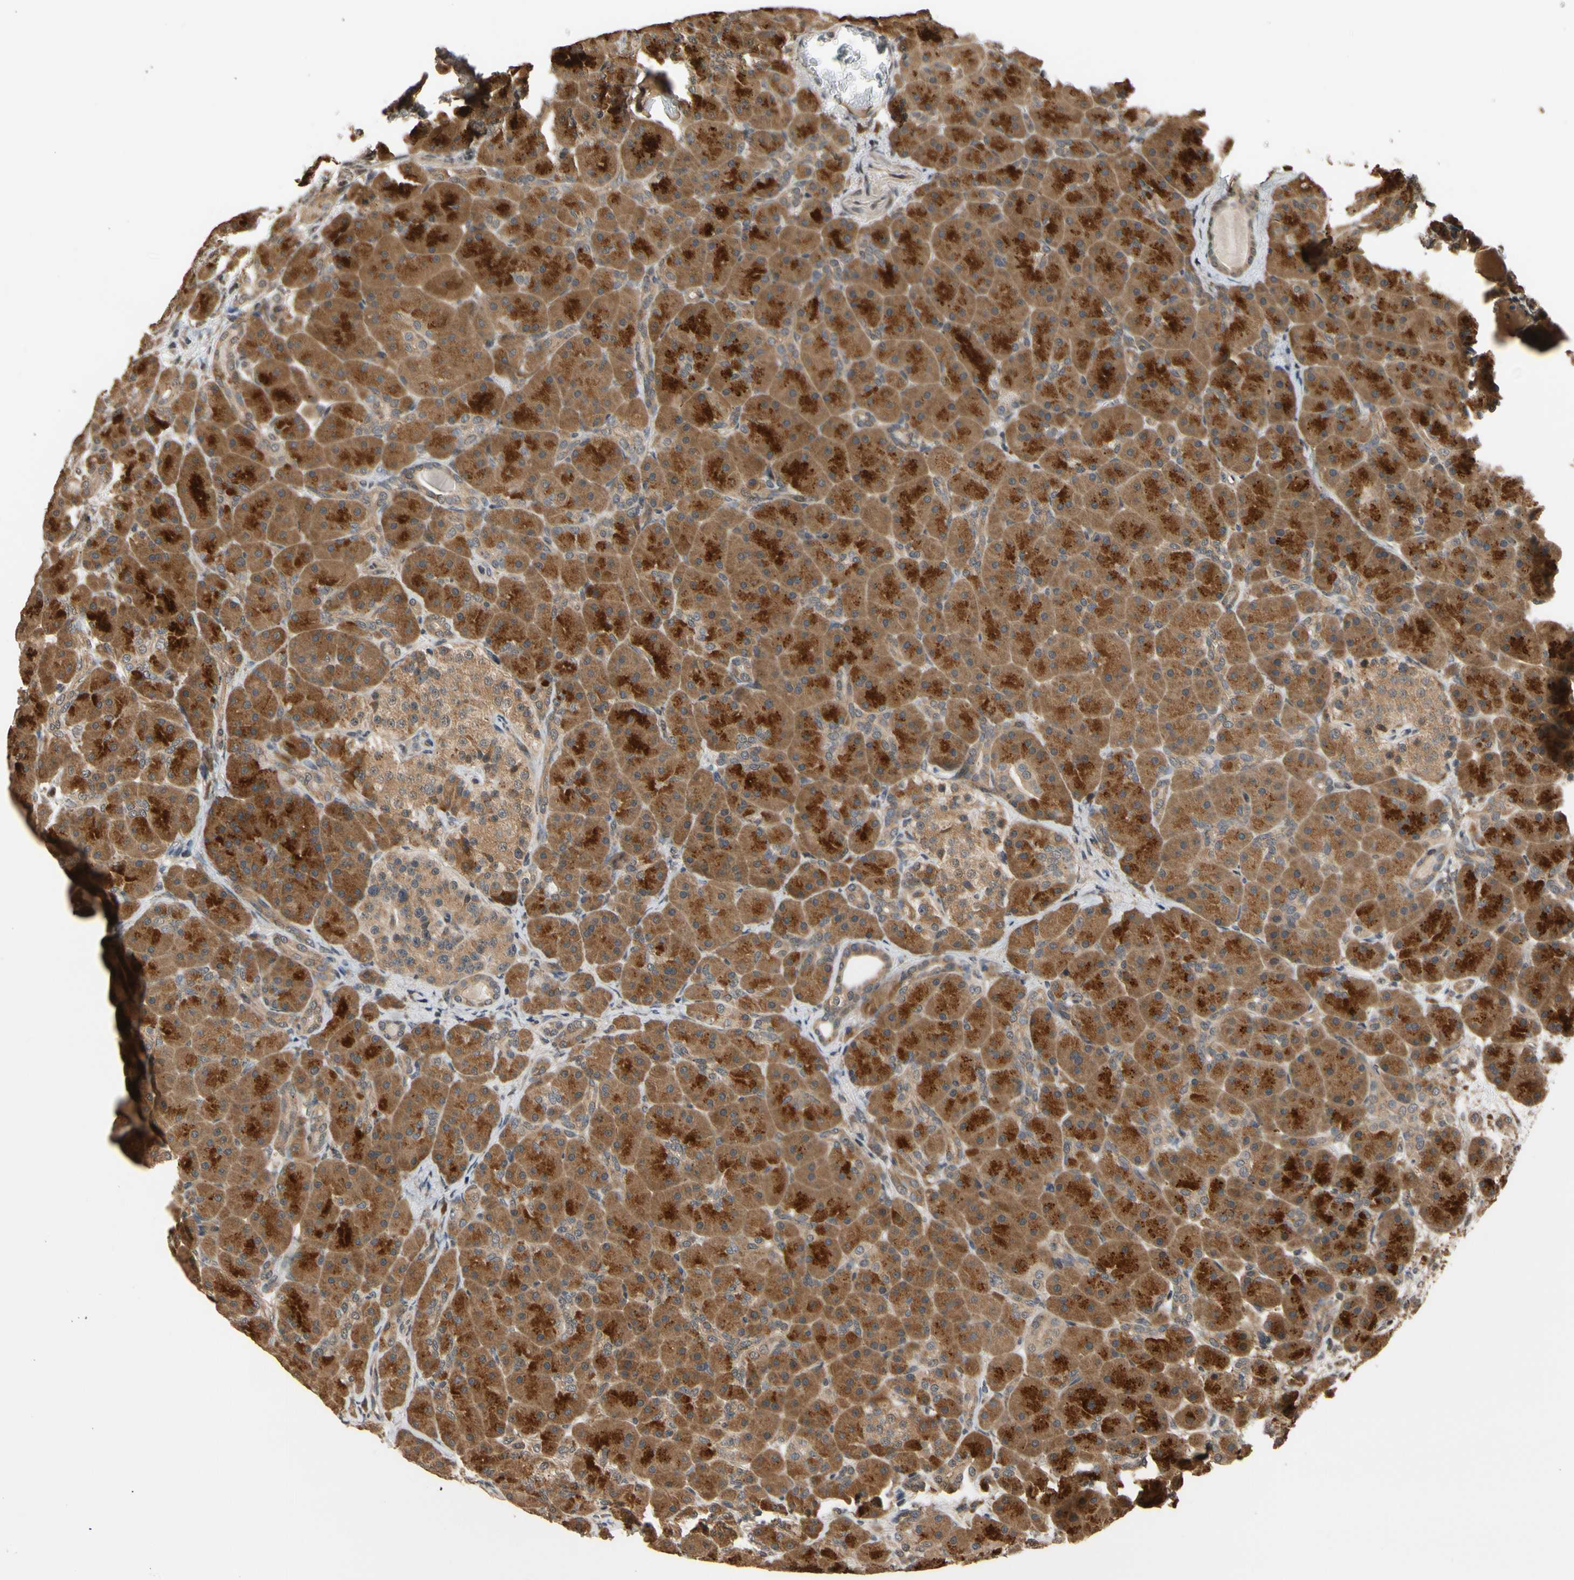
{"staining": {"intensity": "strong", "quantity": ">75%", "location": "cytoplasmic/membranous"}, "tissue": "pancreas", "cell_type": "Exocrine glandular cells", "image_type": "normal", "snomed": [{"axis": "morphology", "description": "Normal tissue, NOS"}, {"axis": "topography", "description": "Pancreas"}], "caption": "Immunohistochemistry staining of normal pancreas, which displays high levels of strong cytoplasmic/membranous positivity in approximately >75% of exocrine glandular cells indicating strong cytoplasmic/membranous protein staining. The staining was performed using DAB (brown) for protein detection and nuclei were counterstained in hematoxylin (blue).", "gene": "TMEM230", "patient": {"sex": "male", "age": 66}}